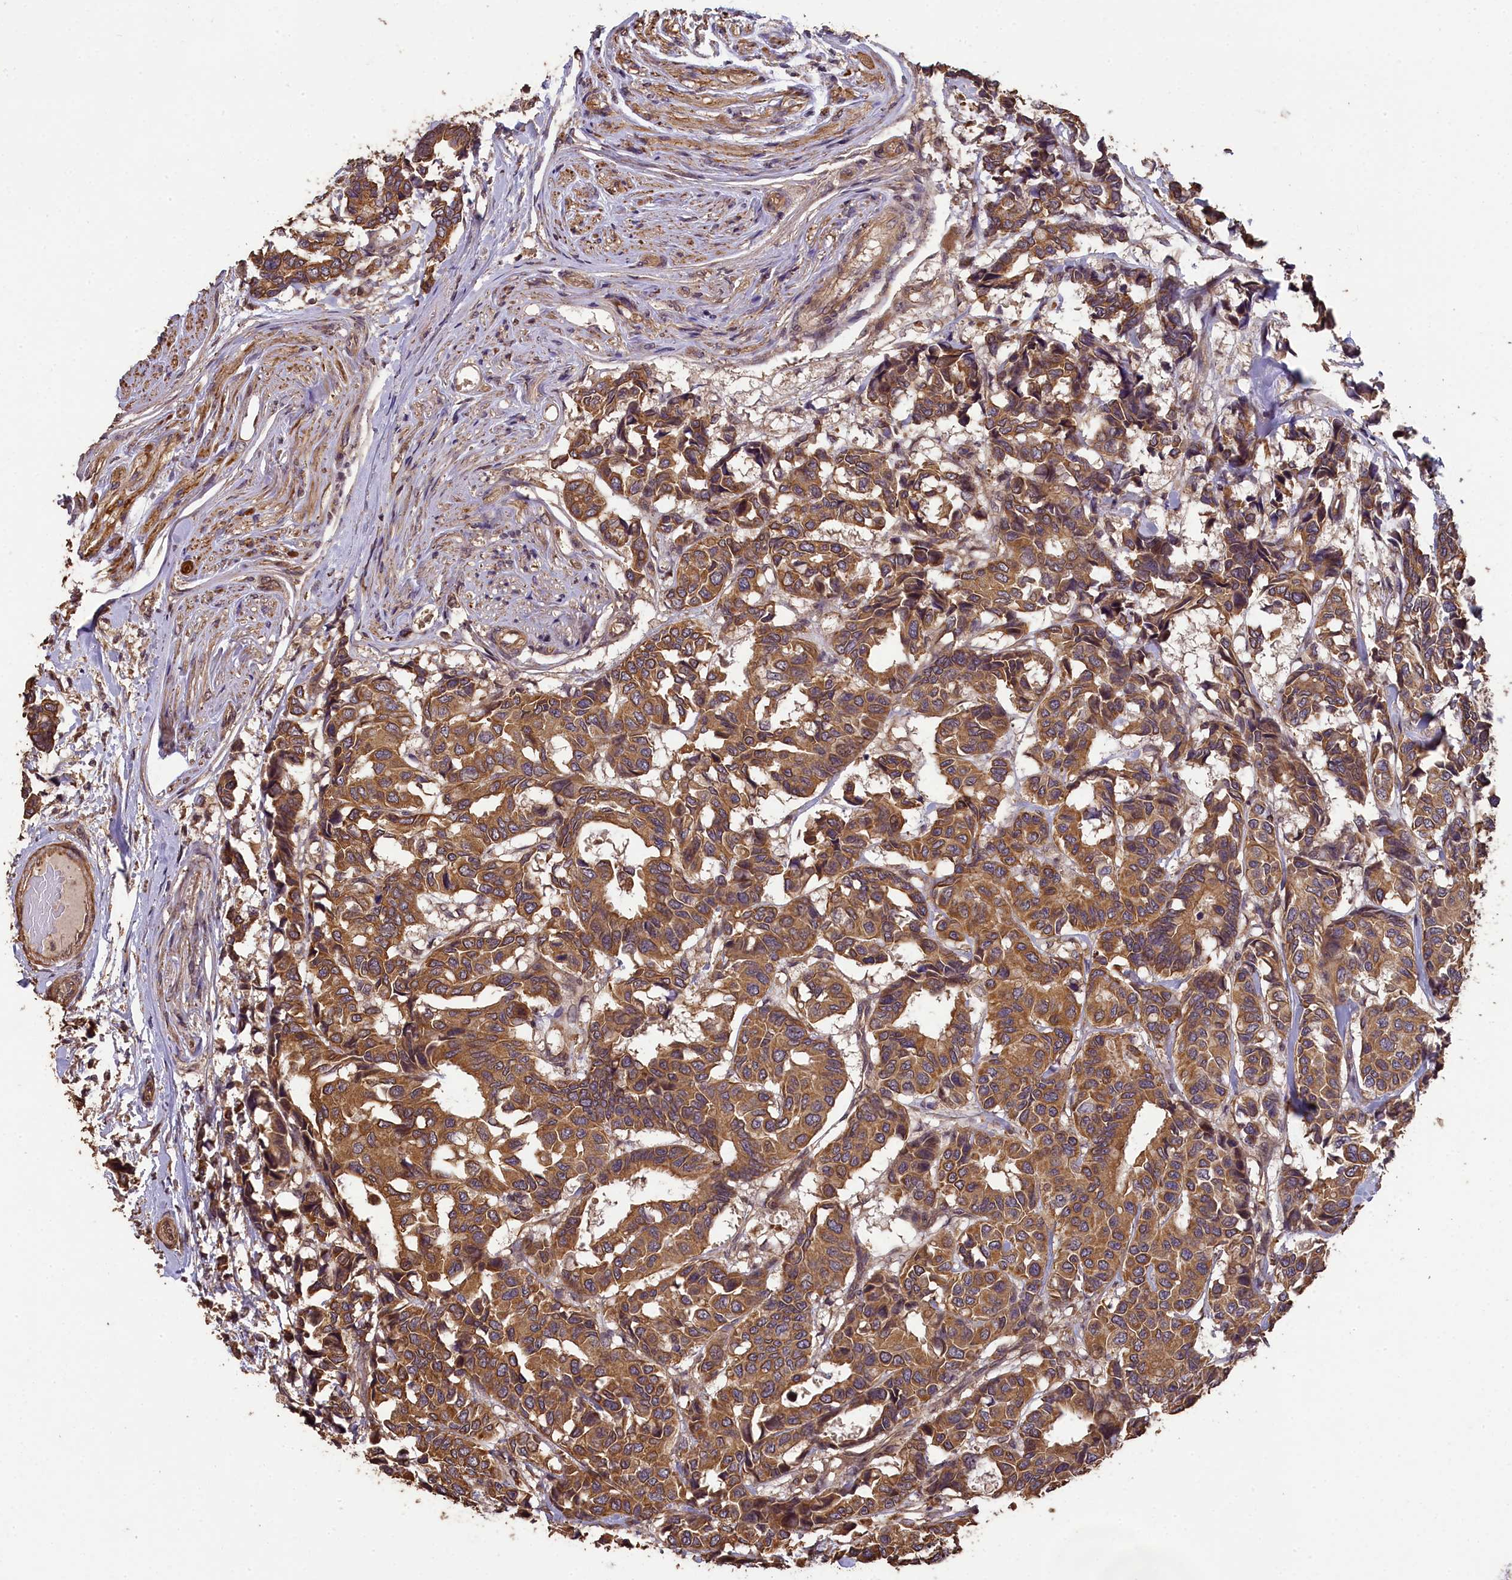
{"staining": {"intensity": "moderate", "quantity": ">75%", "location": "cytoplasmic/membranous"}, "tissue": "breast cancer", "cell_type": "Tumor cells", "image_type": "cancer", "snomed": [{"axis": "morphology", "description": "Duct carcinoma"}, {"axis": "topography", "description": "Breast"}], "caption": "Approximately >75% of tumor cells in breast cancer display moderate cytoplasmic/membranous protein staining as visualized by brown immunohistochemical staining.", "gene": "CHD9", "patient": {"sex": "female", "age": 87}}